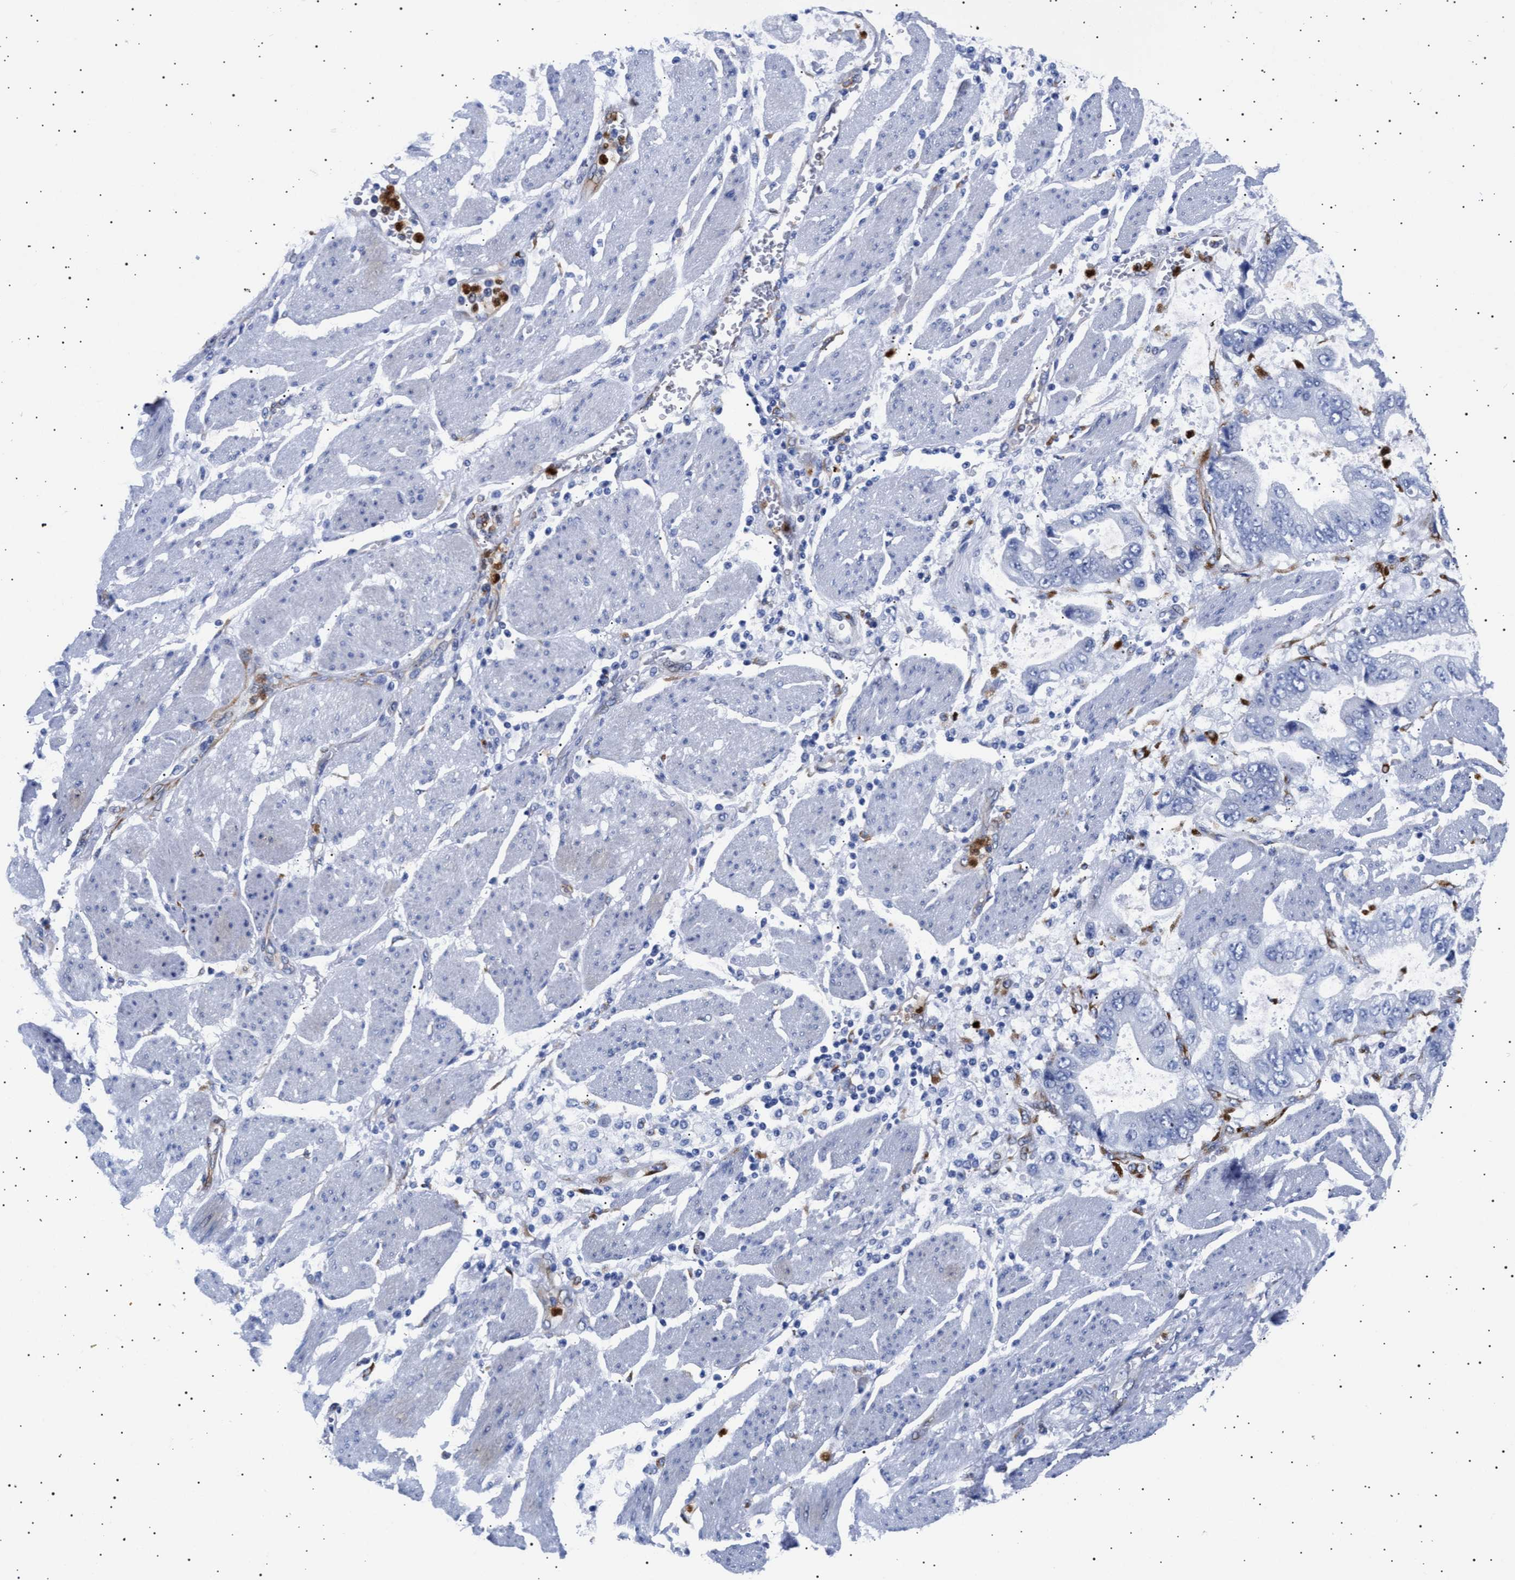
{"staining": {"intensity": "negative", "quantity": "none", "location": "none"}, "tissue": "stomach cancer", "cell_type": "Tumor cells", "image_type": "cancer", "snomed": [{"axis": "morphology", "description": "Normal tissue, NOS"}, {"axis": "morphology", "description": "Adenocarcinoma, NOS"}, {"axis": "topography", "description": "Stomach"}], "caption": "The image displays no significant positivity in tumor cells of stomach adenocarcinoma.", "gene": "HEMGN", "patient": {"sex": "male", "age": 62}}